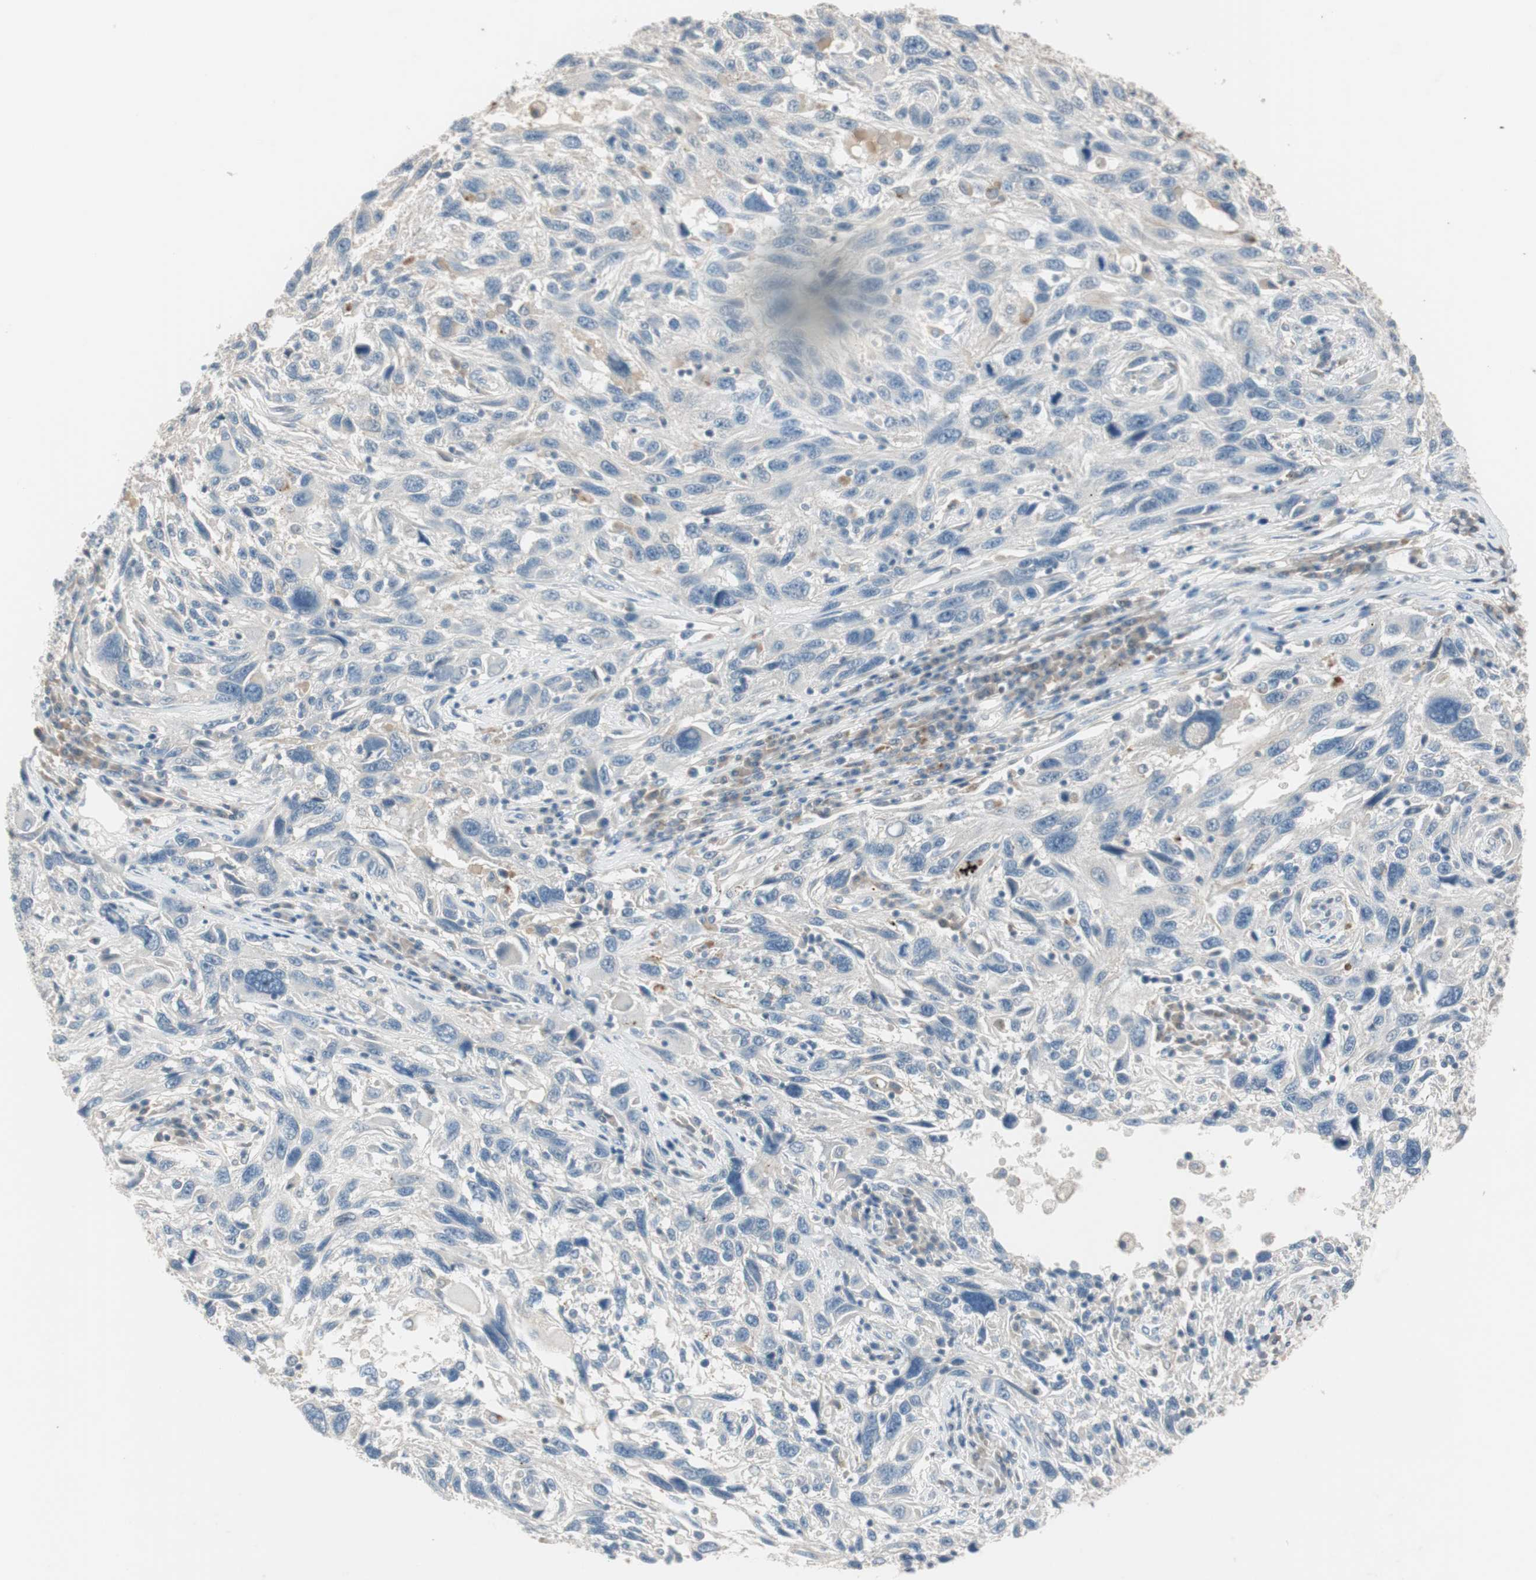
{"staining": {"intensity": "negative", "quantity": "none", "location": "none"}, "tissue": "melanoma", "cell_type": "Tumor cells", "image_type": "cancer", "snomed": [{"axis": "morphology", "description": "Malignant melanoma, NOS"}, {"axis": "topography", "description": "Skin"}], "caption": "Tumor cells are negative for protein expression in human melanoma. (DAB immunohistochemistry visualized using brightfield microscopy, high magnification).", "gene": "KHK", "patient": {"sex": "male", "age": 53}}